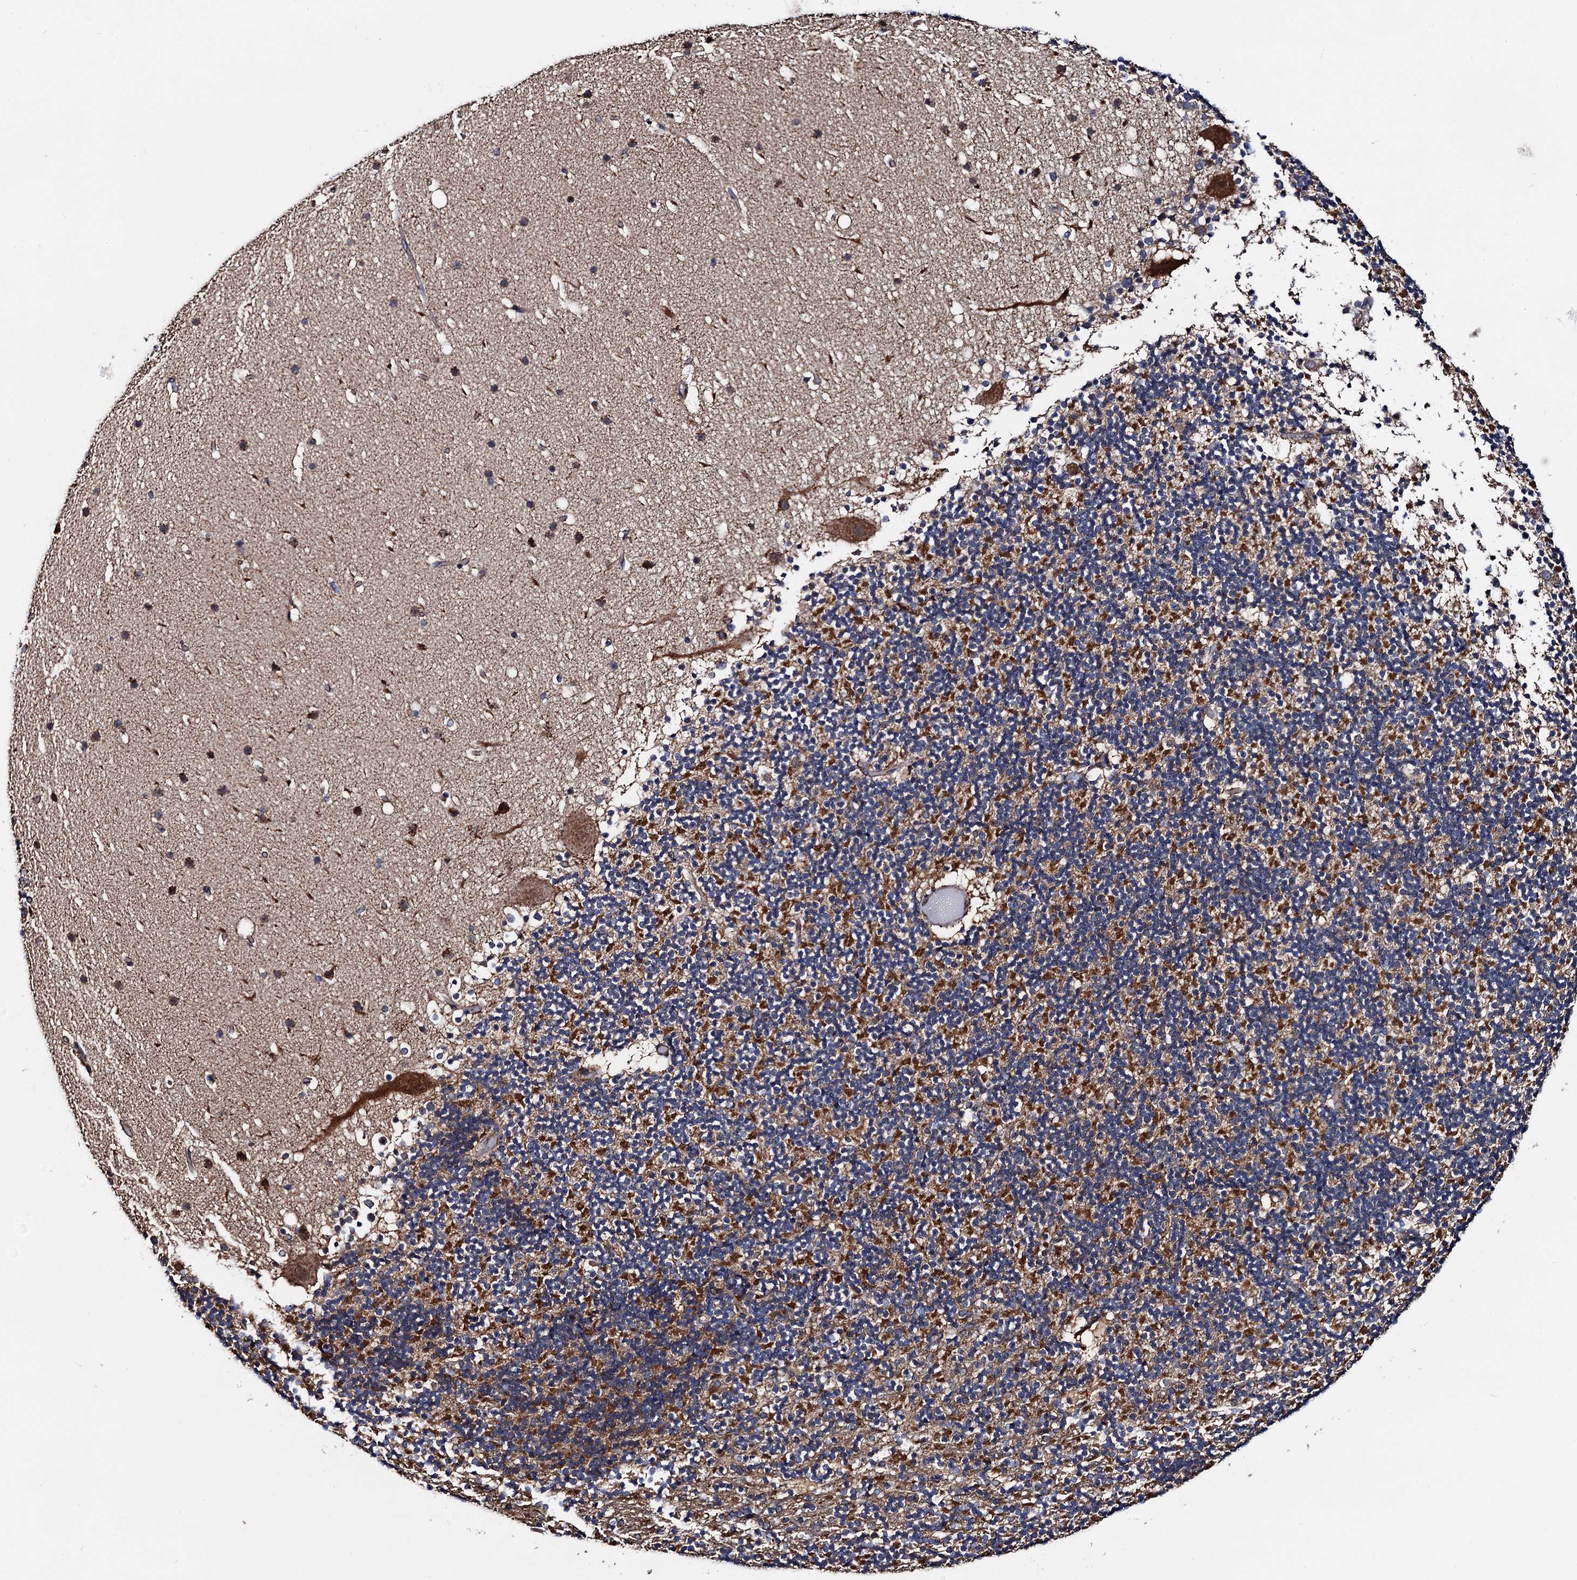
{"staining": {"intensity": "moderate", "quantity": ">75%", "location": "cytoplasmic/membranous"}, "tissue": "cerebellum", "cell_type": "Cells in granular layer", "image_type": "normal", "snomed": [{"axis": "morphology", "description": "Normal tissue, NOS"}, {"axis": "topography", "description": "Cerebellum"}], "caption": "Cells in granular layer exhibit medium levels of moderate cytoplasmic/membranous expression in about >75% of cells in unremarkable human cerebellum. The protein is stained brown, and the nuclei are stained in blue (DAB IHC with brightfield microscopy, high magnification).", "gene": "PTCD3", "patient": {"sex": "male", "age": 57}}